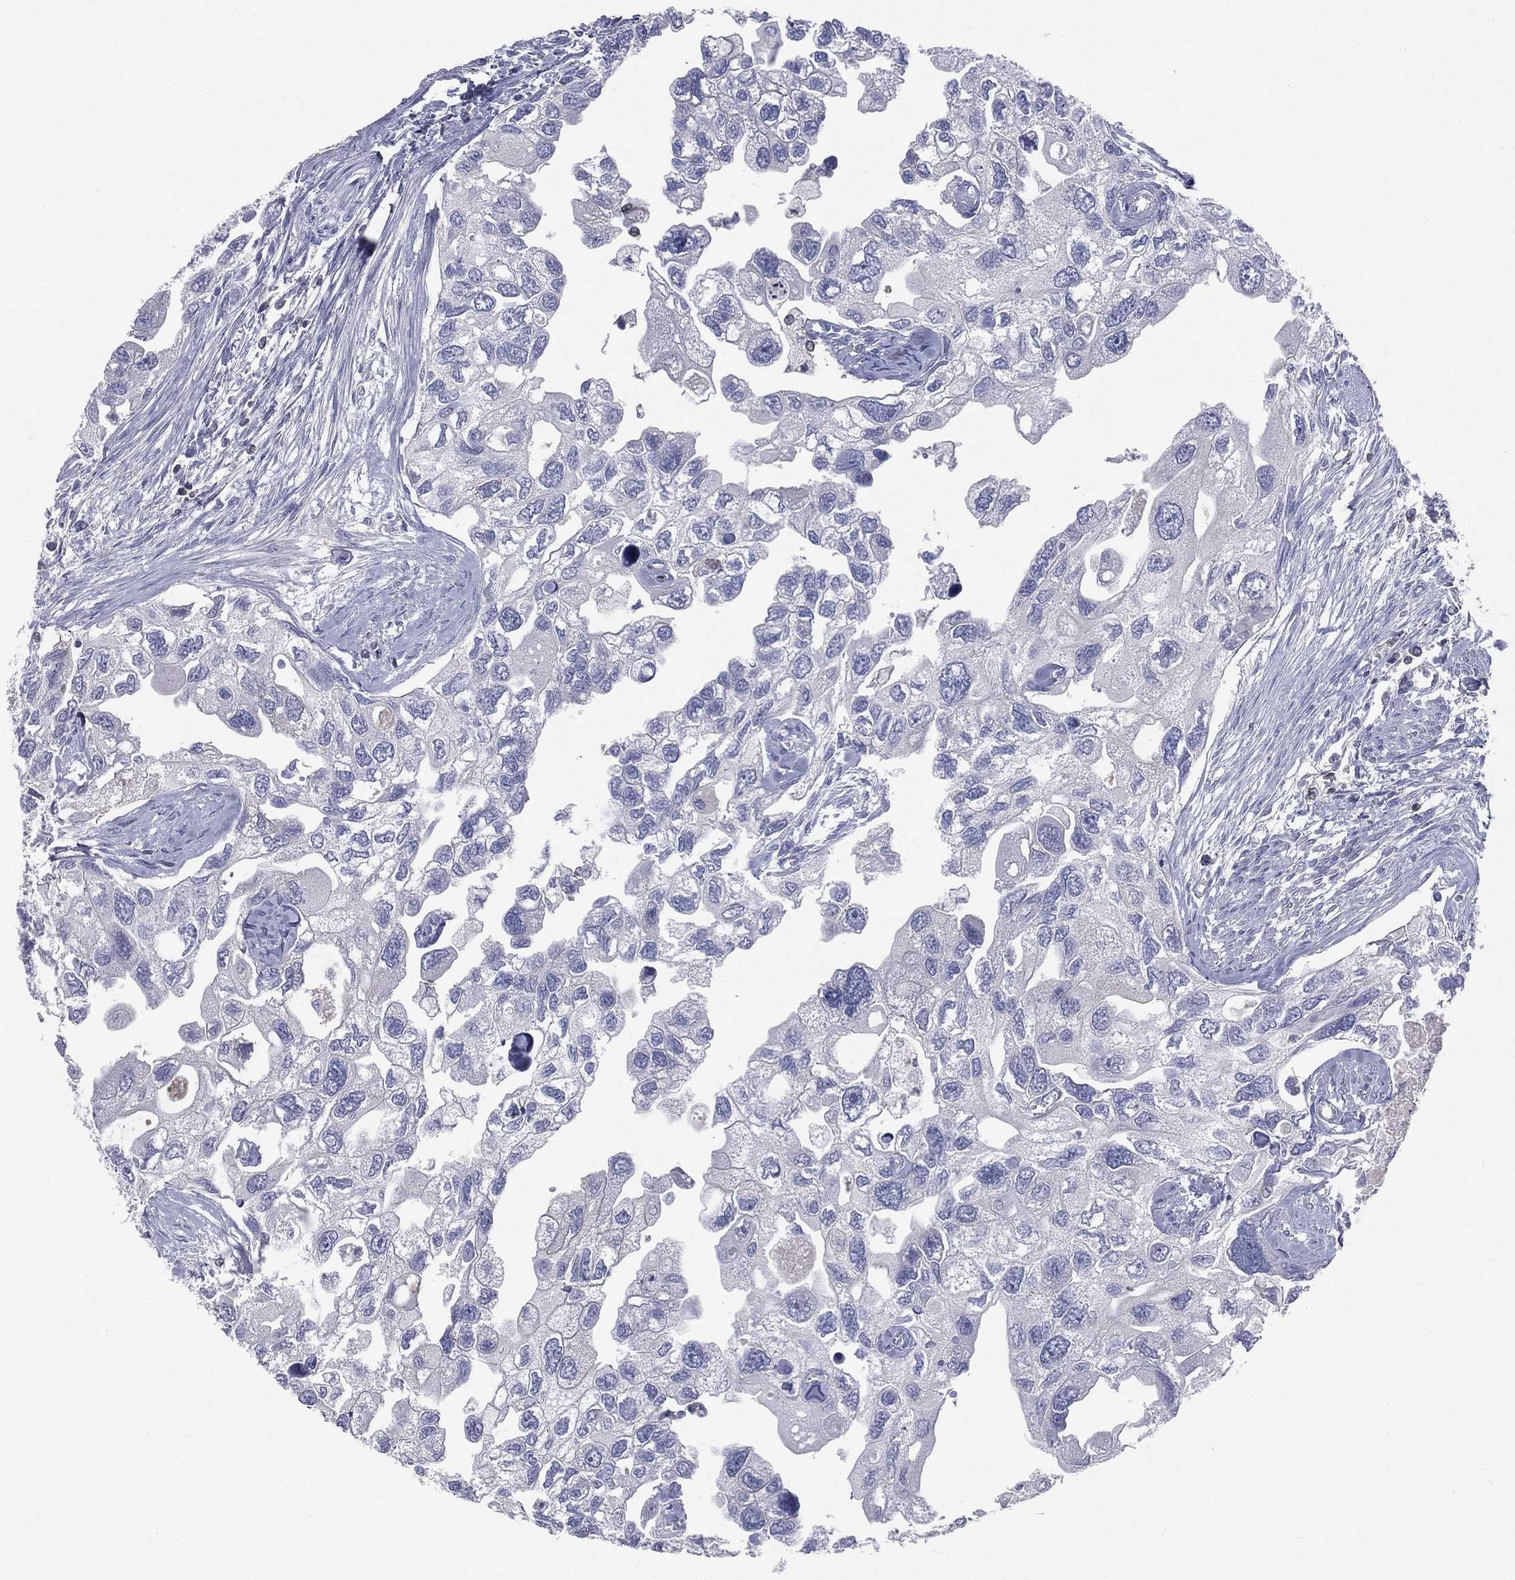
{"staining": {"intensity": "negative", "quantity": "none", "location": "none"}, "tissue": "urothelial cancer", "cell_type": "Tumor cells", "image_type": "cancer", "snomed": [{"axis": "morphology", "description": "Urothelial carcinoma, High grade"}, {"axis": "topography", "description": "Urinary bladder"}], "caption": "Tumor cells are negative for brown protein staining in urothelial cancer.", "gene": "CD3D", "patient": {"sex": "male", "age": 59}}